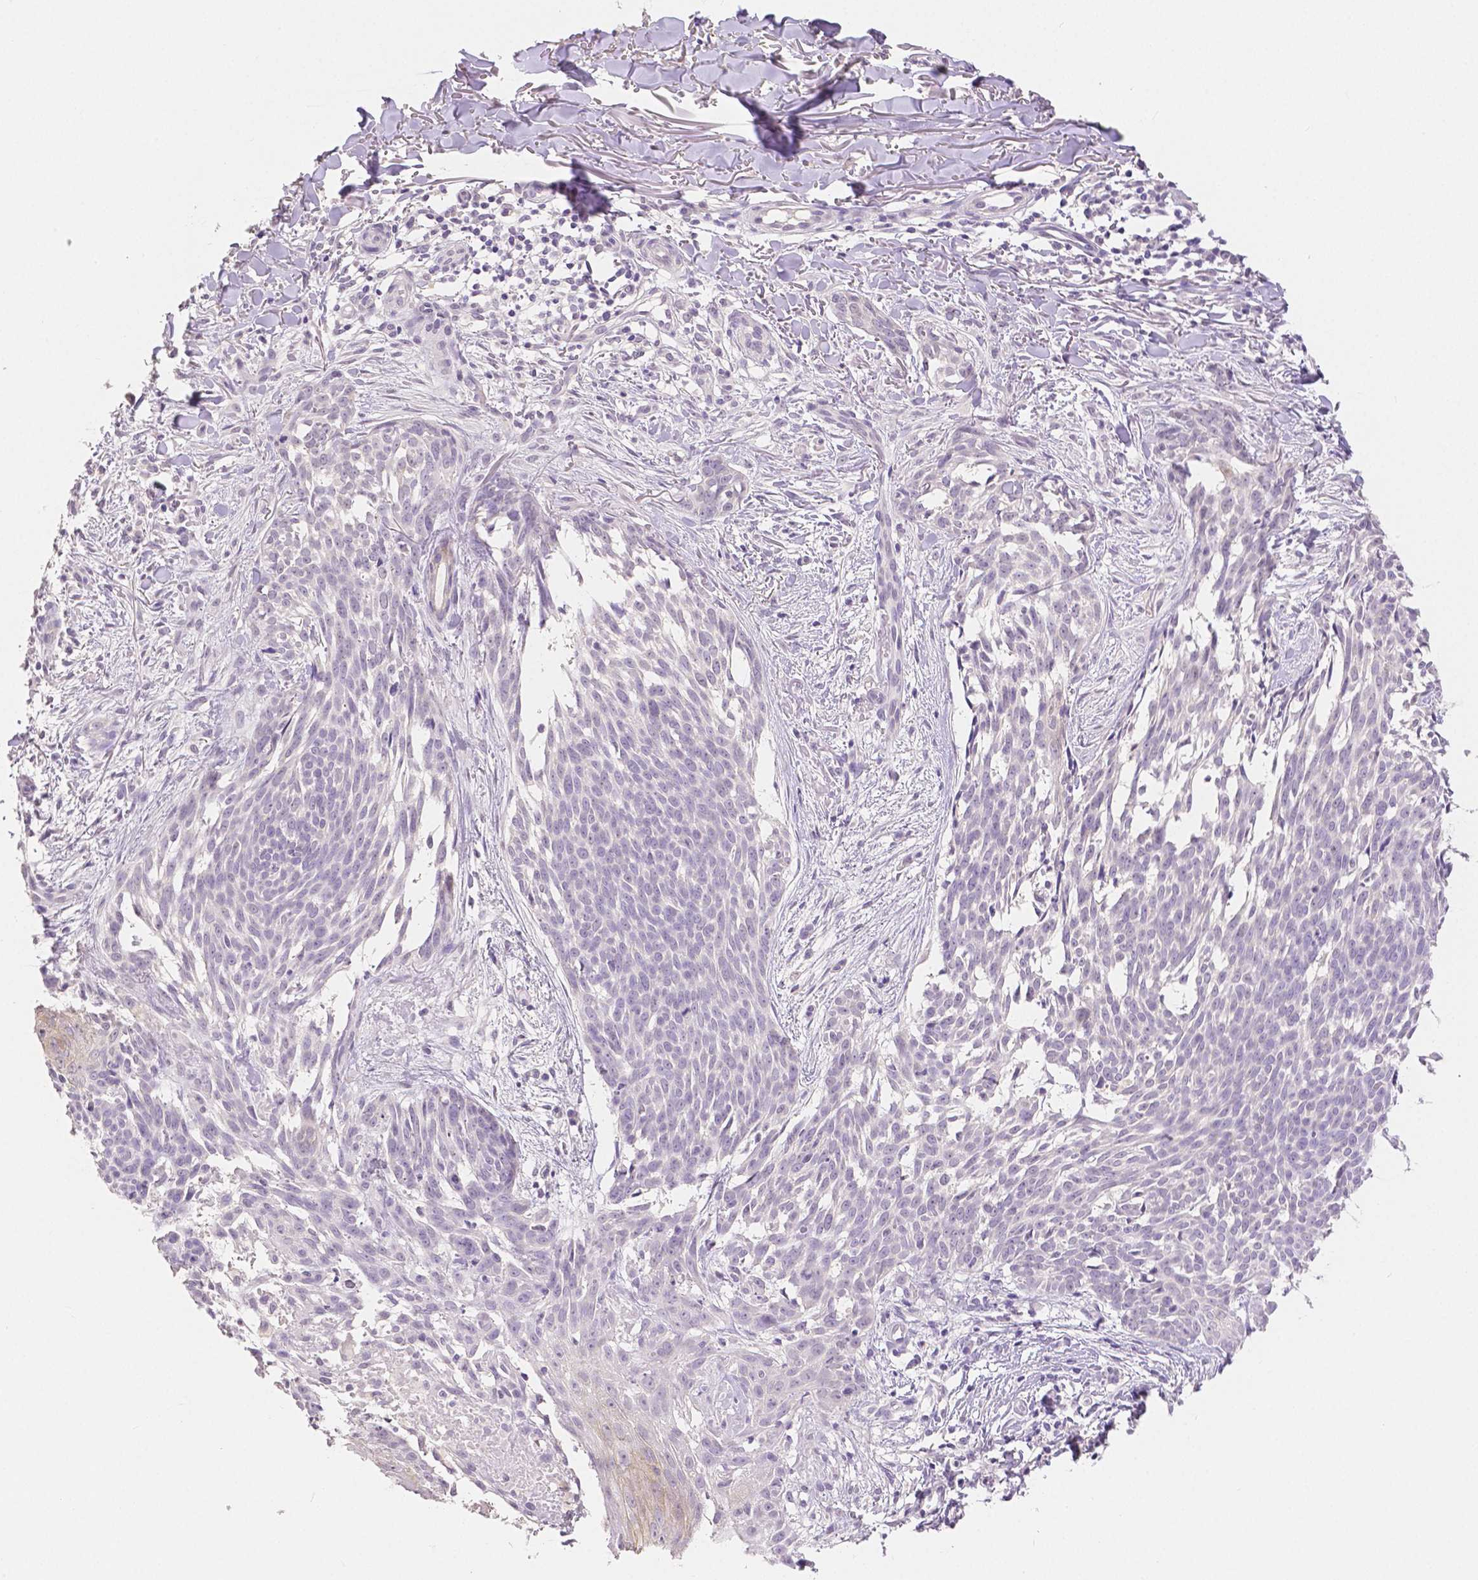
{"staining": {"intensity": "negative", "quantity": "none", "location": "none"}, "tissue": "skin cancer", "cell_type": "Tumor cells", "image_type": "cancer", "snomed": [{"axis": "morphology", "description": "Basal cell carcinoma"}, {"axis": "topography", "description": "Skin"}], "caption": "This is an immunohistochemistry photomicrograph of human skin cancer (basal cell carcinoma). There is no staining in tumor cells.", "gene": "OCLN", "patient": {"sex": "male", "age": 88}}